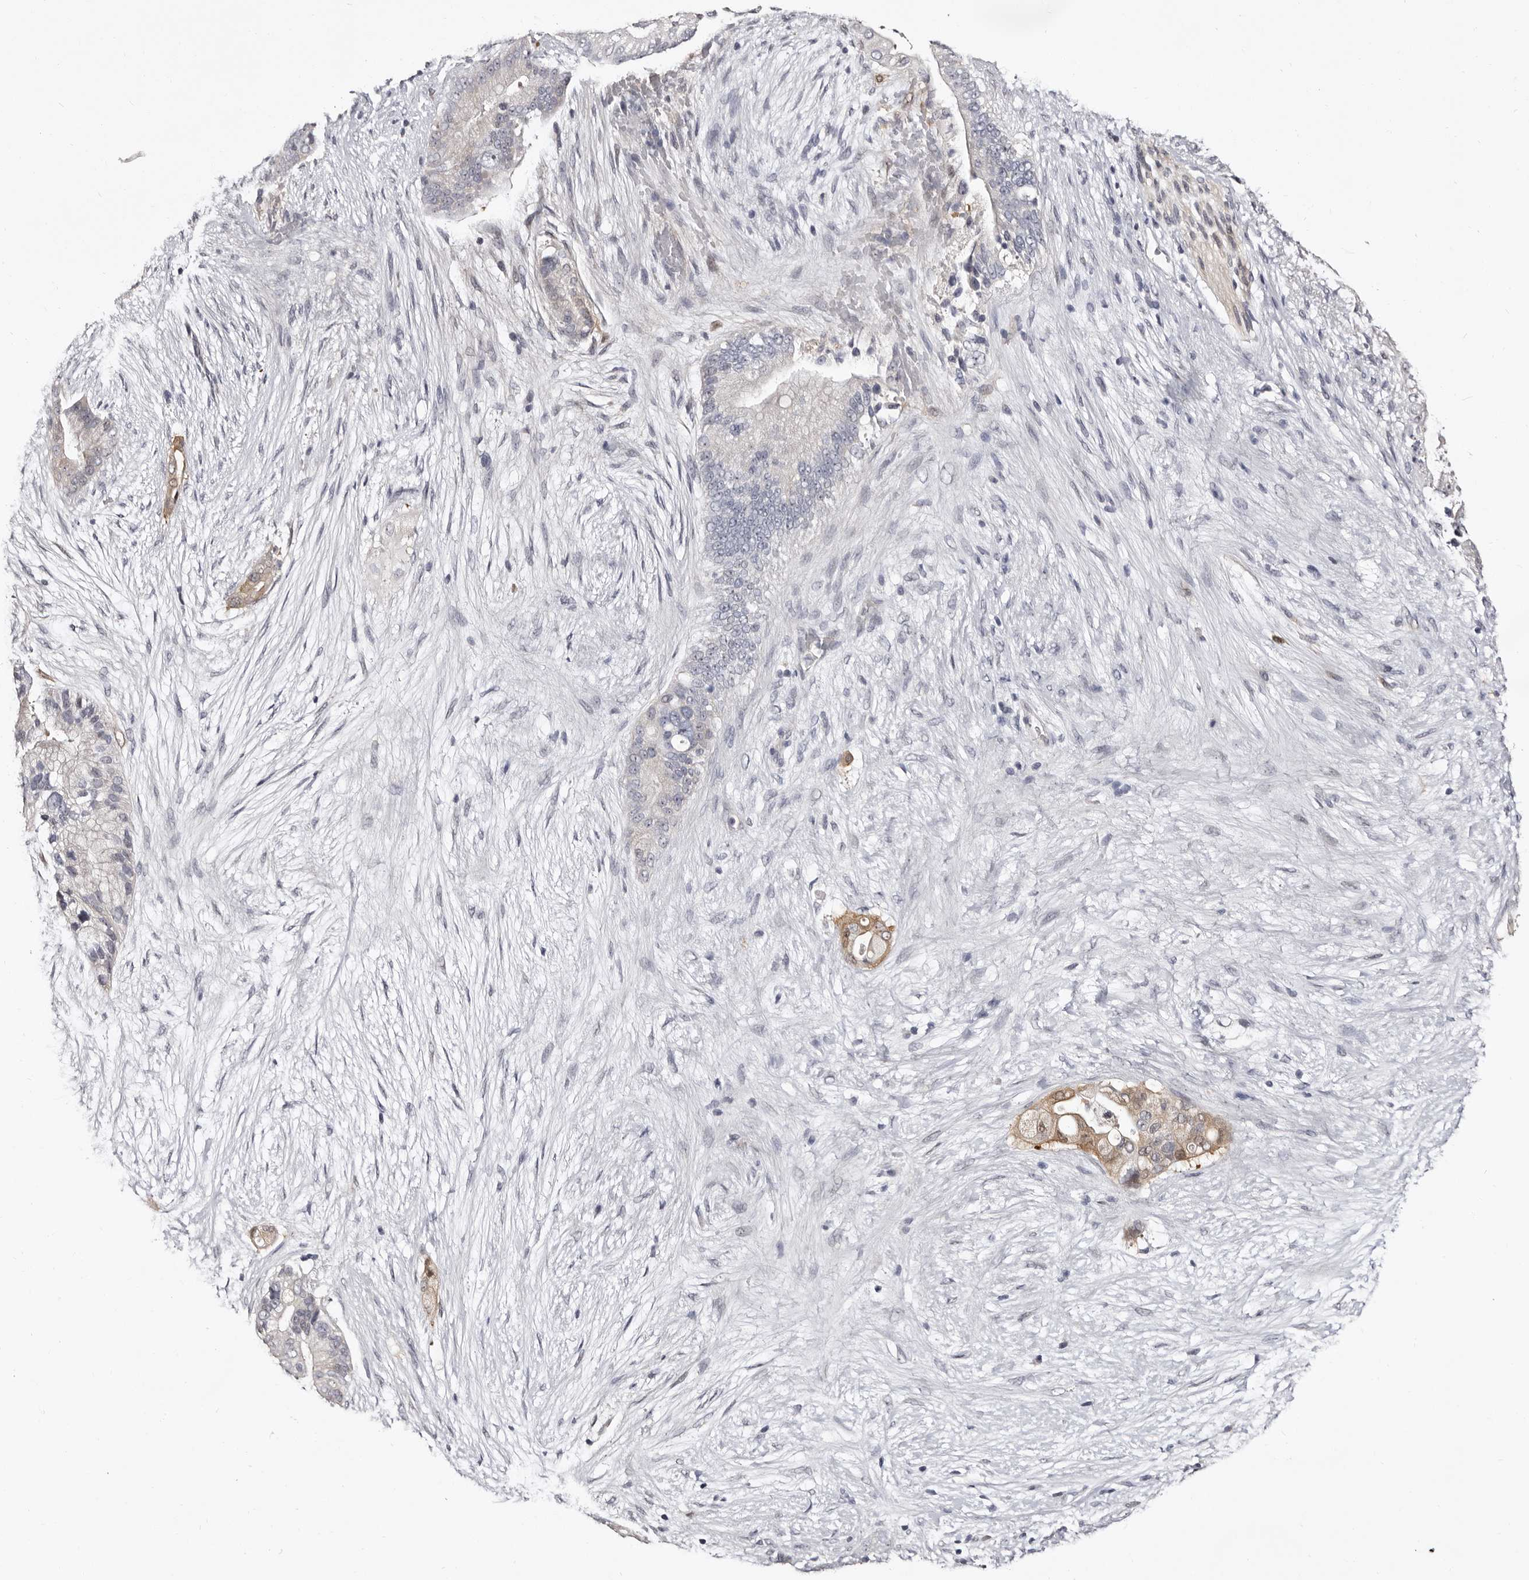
{"staining": {"intensity": "moderate", "quantity": "<25%", "location": "cytoplasmic/membranous,nuclear"}, "tissue": "pancreatic cancer", "cell_type": "Tumor cells", "image_type": "cancer", "snomed": [{"axis": "morphology", "description": "Adenocarcinoma, NOS"}, {"axis": "topography", "description": "Pancreas"}], "caption": "Pancreatic cancer tissue displays moderate cytoplasmic/membranous and nuclear expression in about <25% of tumor cells The staining is performed using DAB brown chromogen to label protein expression. The nuclei are counter-stained blue using hematoxylin.", "gene": "BPGM", "patient": {"sex": "male", "age": 53}}